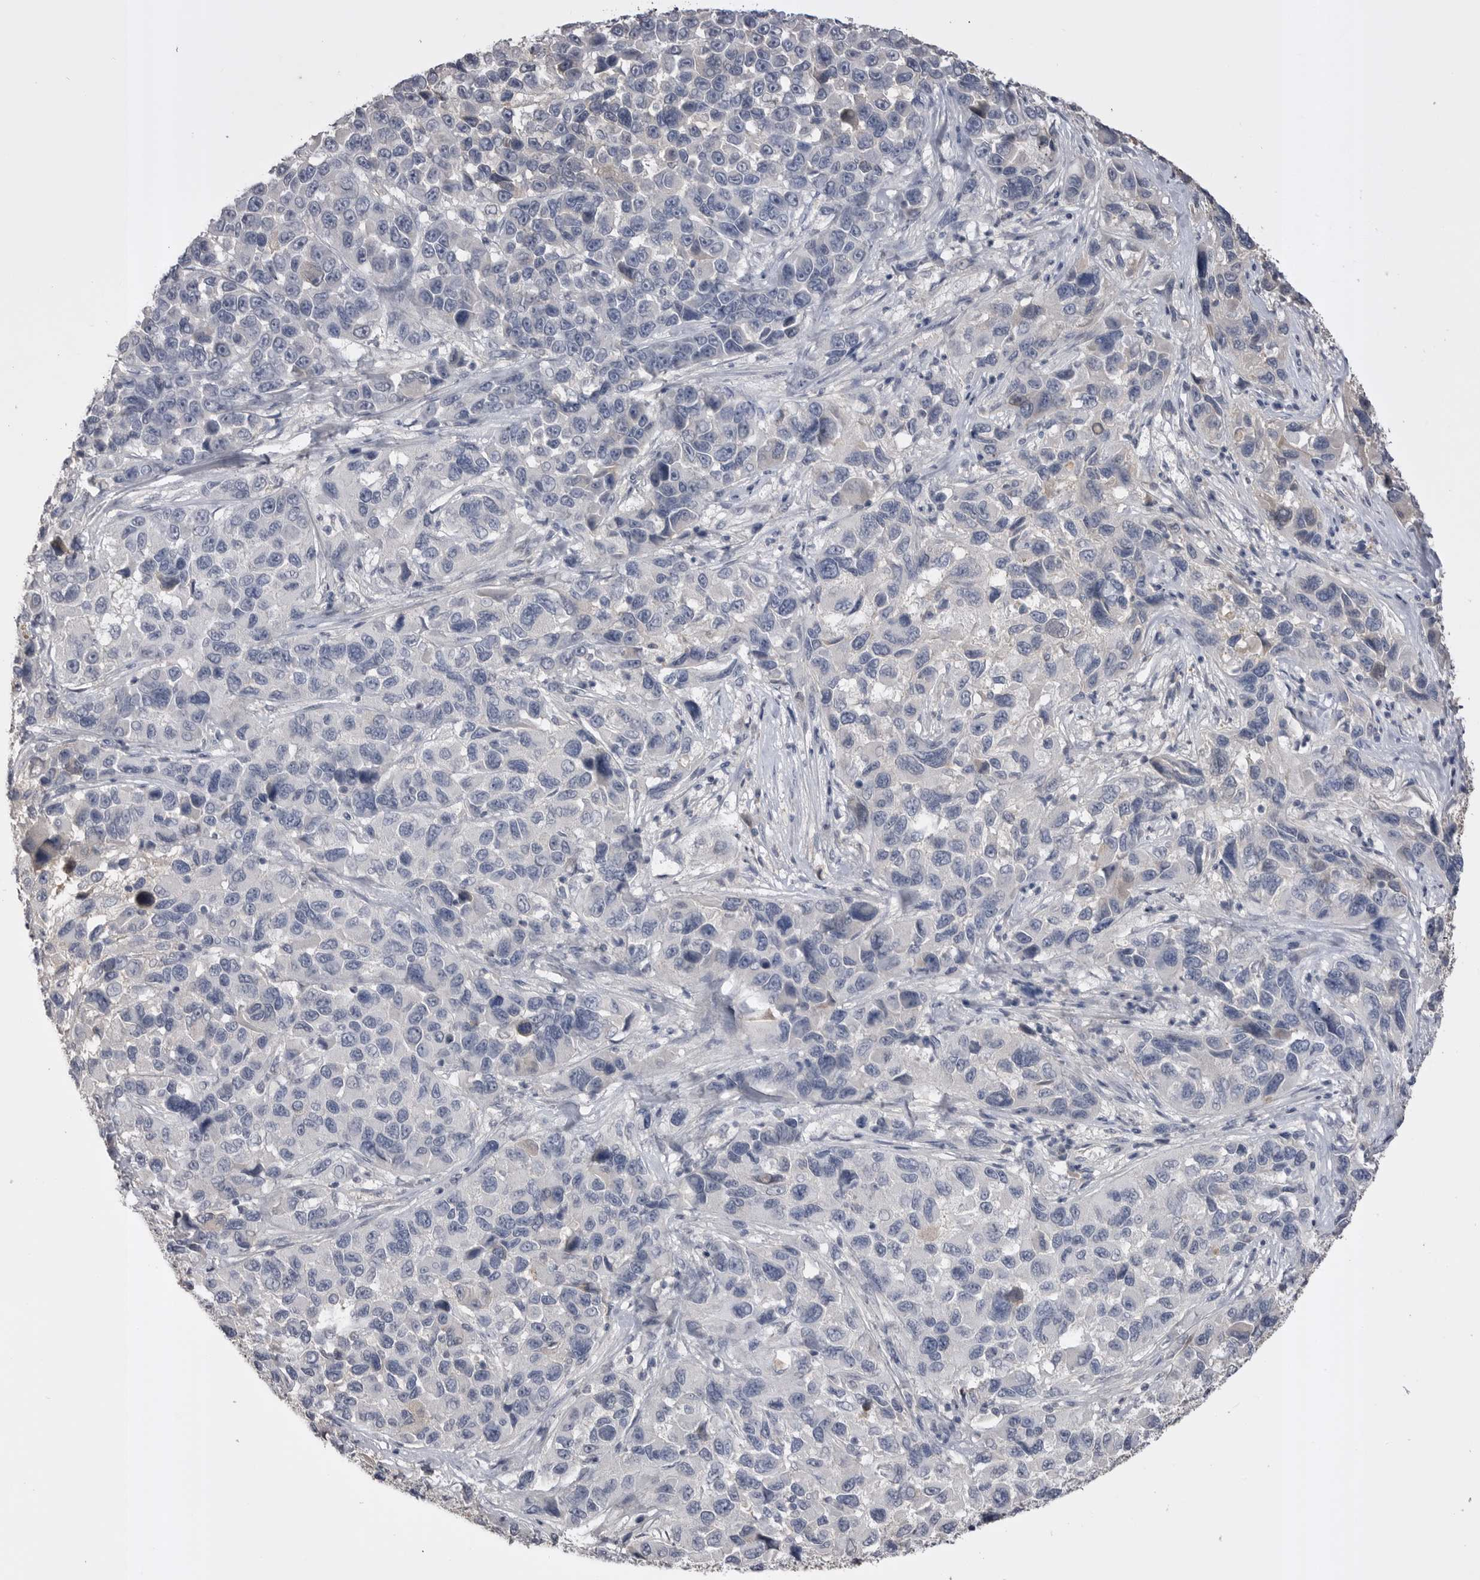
{"staining": {"intensity": "negative", "quantity": "none", "location": "none"}, "tissue": "melanoma", "cell_type": "Tumor cells", "image_type": "cancer", "snomed": [{"axis": "morphology", "description": "Malignant melanoma, NOS"}, {"axis": "topography", "description": "Skin"}], "caption": "Immunohistochemical staining of melanoma demonstrates no significant expression in tumor cells. (Immunohistochemistry (ihc), brightfield microscopy, high magnification).", "gene": "AHSG", "patient": {"sex": "male", "age": 53}}